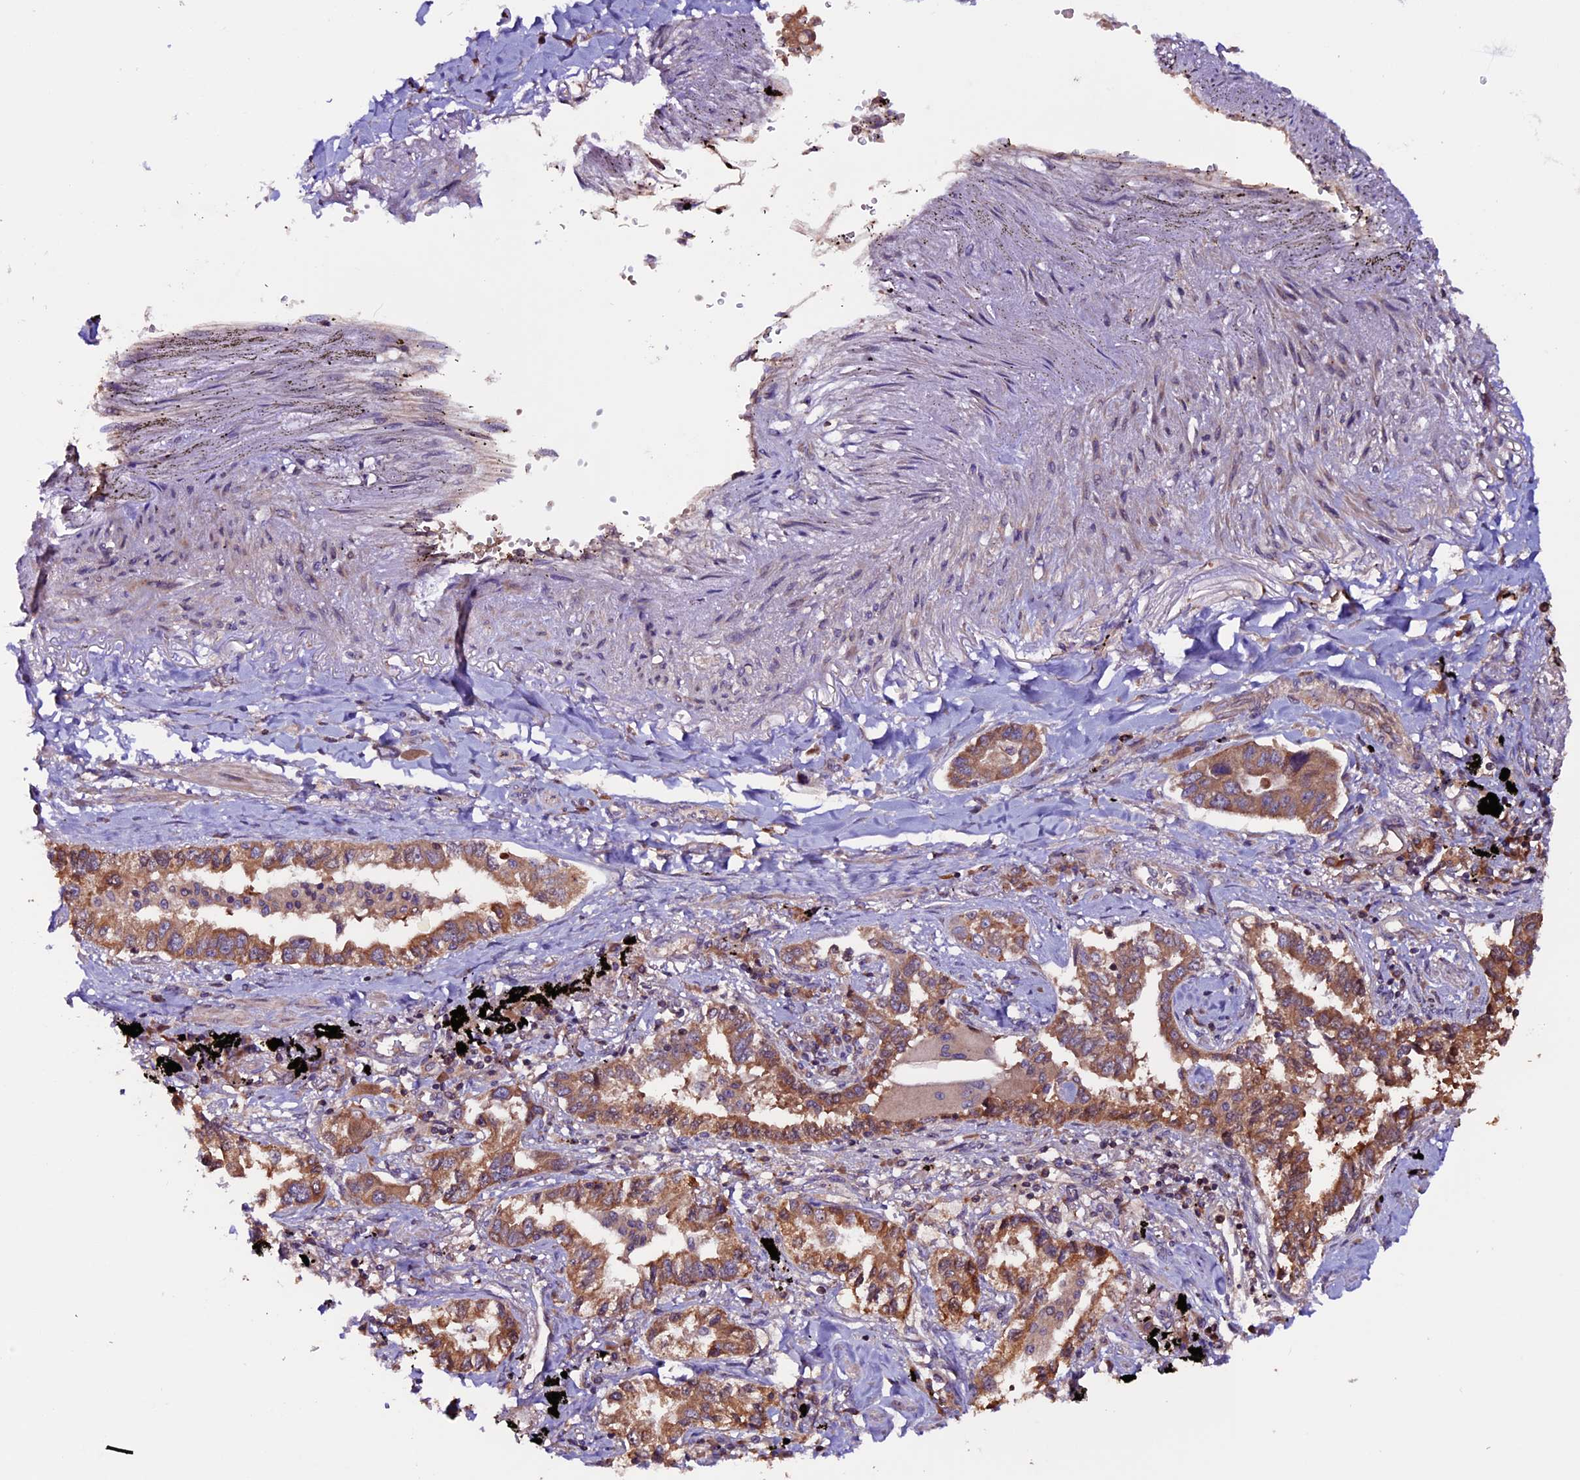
{"staining": {"intensity": "moderate", "quantity": ">75%", "location": "cytoplasmic/membranous"}, "tissue": "lung cancer", "cell_type": "Tumor cells", "image_type": "cancer", "snomed": [{"axis": "morphology", "description": "Adenocarcinoma, NOS"}, {"axis": "topography", "description": "Lung"}], "caption": "Protein expression by immunohistochemistry (IHC) reveals moderate cytoplasmic/membranous positivity in about >75% of tumor cells in adenocarcinoma (lung).", "gene": "ZNF598", "patient": {"sex": "male", "age": 67}}